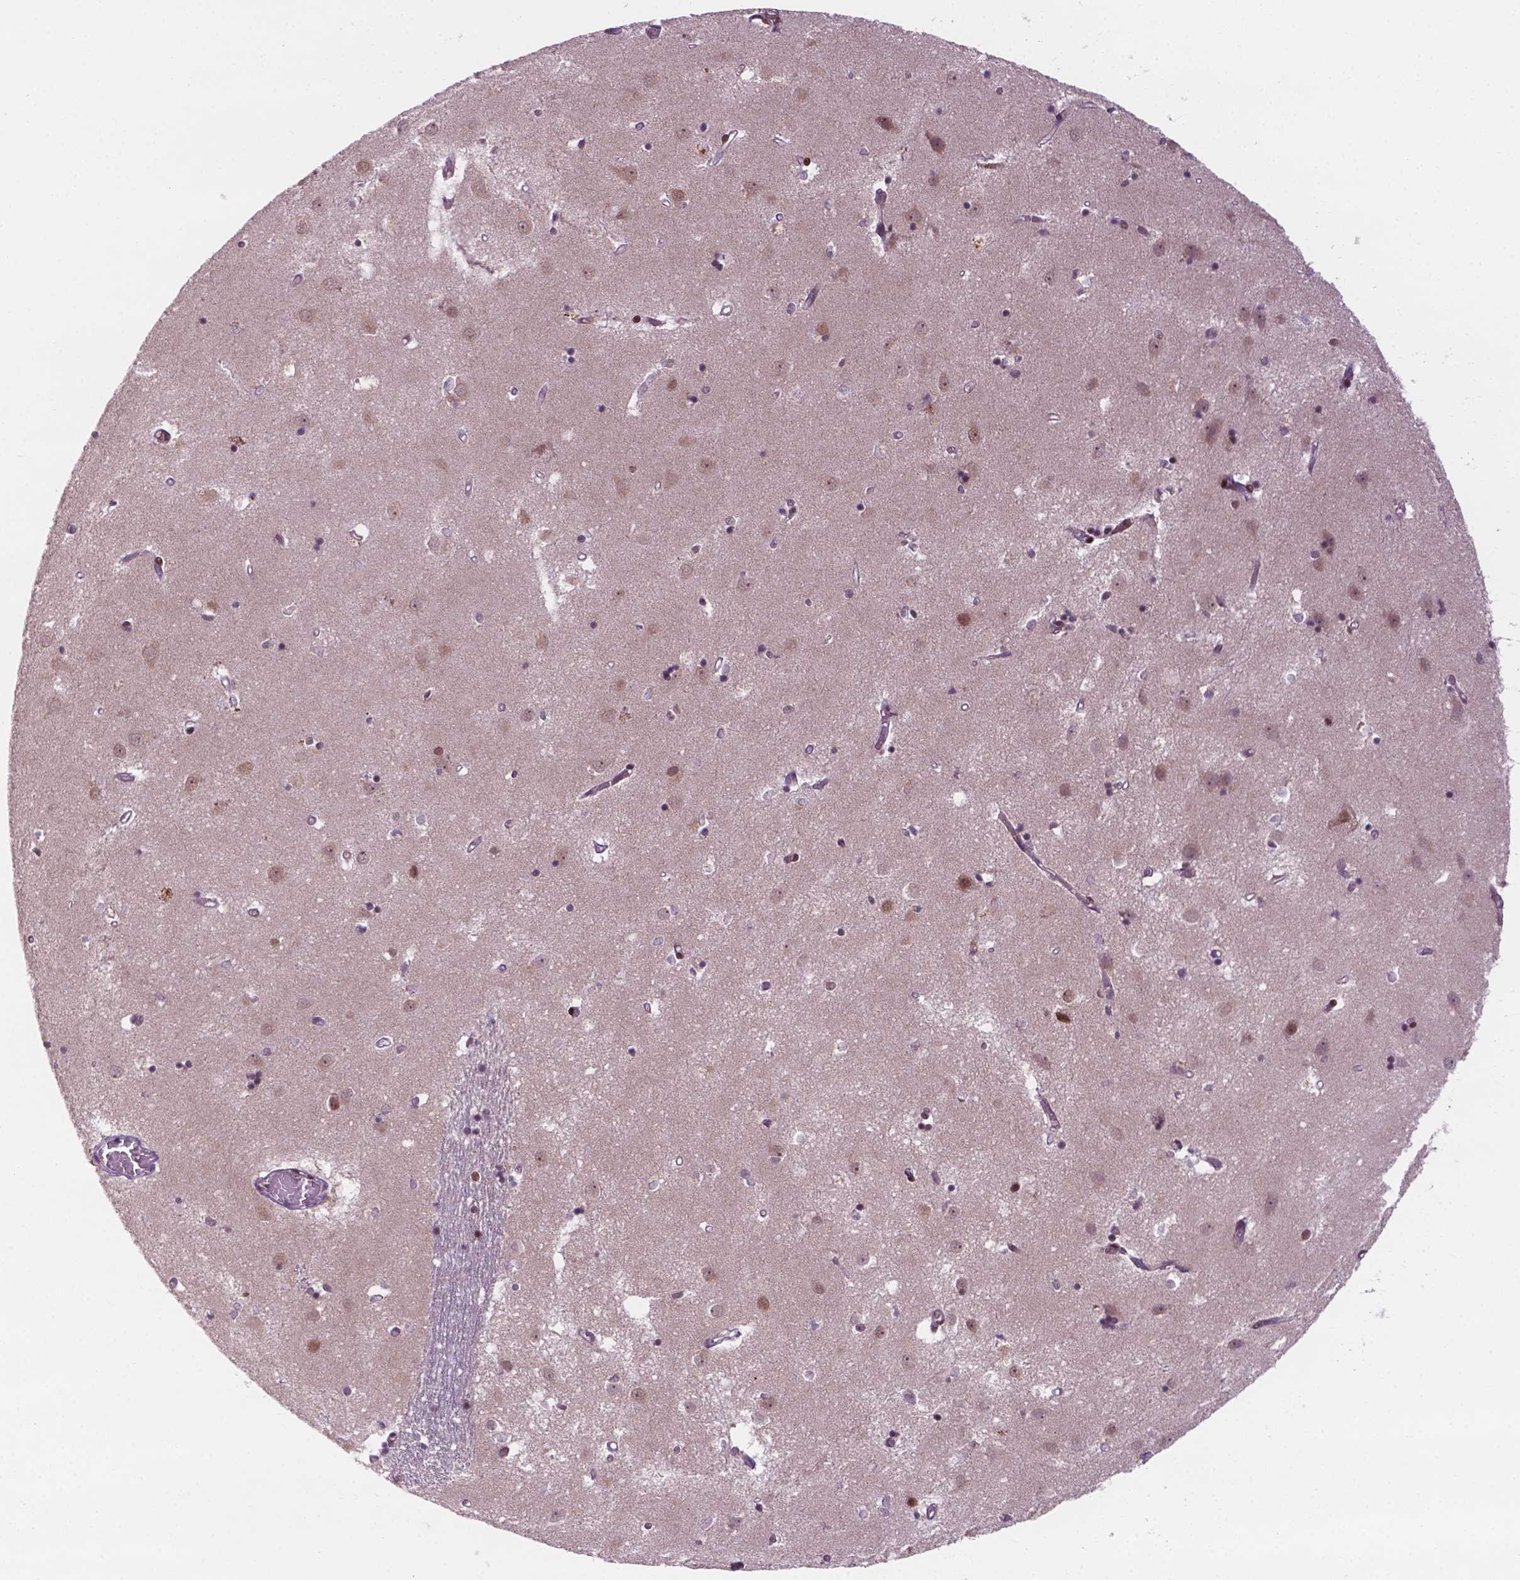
{"staining": {"intensity": "weak", "quantity": "25%-75%", "location": "nuclear"}, "tissue": "caudate", "cell_type": "Glial cells", "image_type": "normal", "snomed": [{"axis": "morphology", "description": "Normal tissue, NOS"}, {"axis": "topography", "description": "Lateral ventricle wall"}], "caption": "A low amount of weak nuclear positivity is appreciated in approximately 25%-75% of glial cells in unremarkable caudate.", "gene": "NFAT5", "patient": {"sex": "male", "age": 54}}